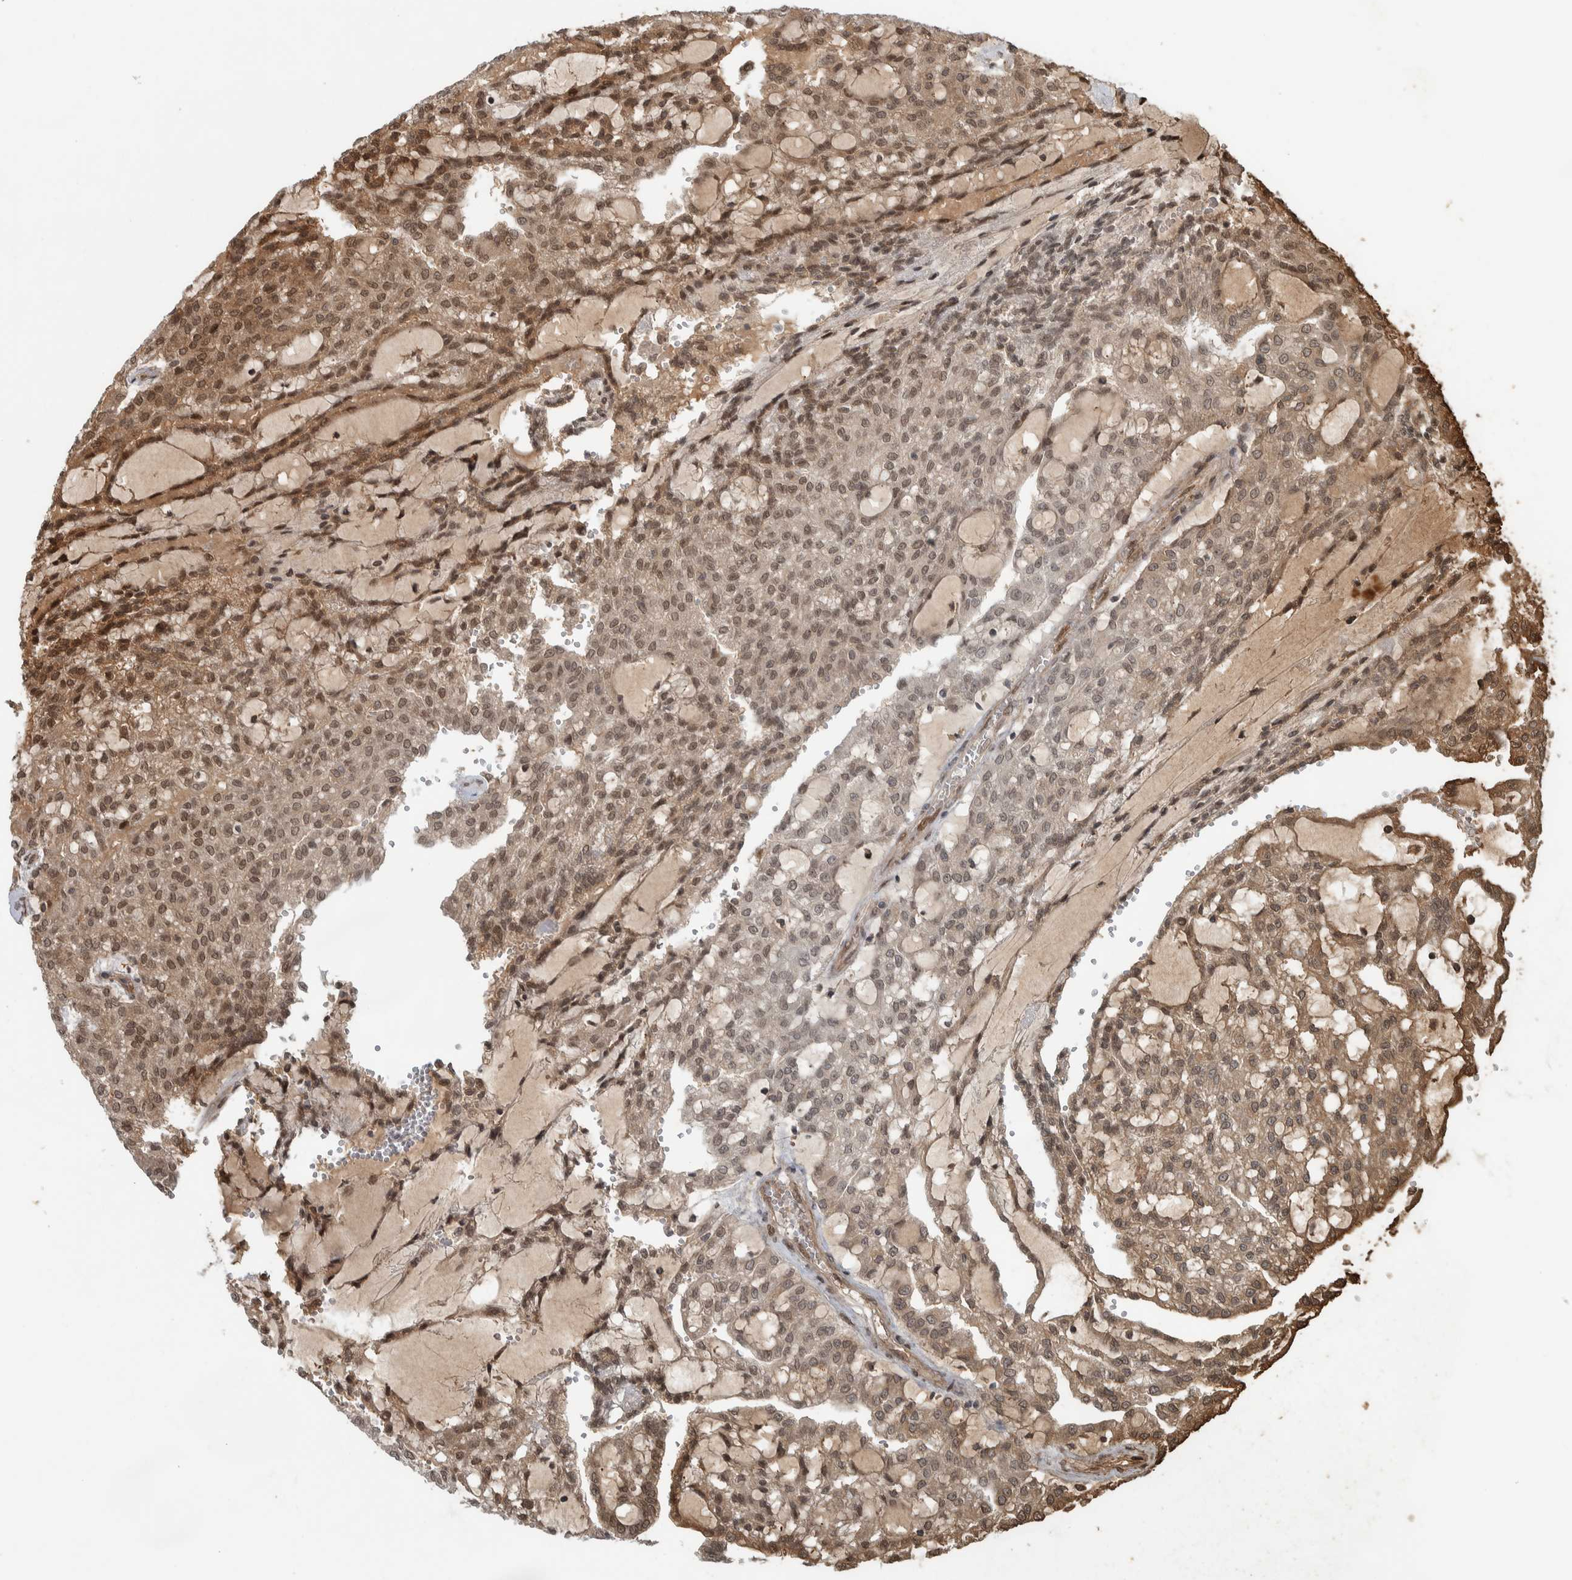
{"staining": {"intensity": "moderate", "quantity": ">75%", "location": "nuclear"}, "tissue": "renal cancer", "cell_type": "Tumor cells", "image_type": "cancer", "snomed": [{"axis": "morphology", "description": "Adenocarcinoma, NOS"}, {"axis": "topography", "description": "Kidney"}], "caption": "Protein staining by immunohistochemistry (IHC) shows moderate nuclear positivity in about >75% of tumor cells in renal adenocarcinoma. Ihc stains the protein of interest in brown and the nuclei are stained blue.", "gene": "CNTROB", "patient": {"sex": "male", "age": 63}}